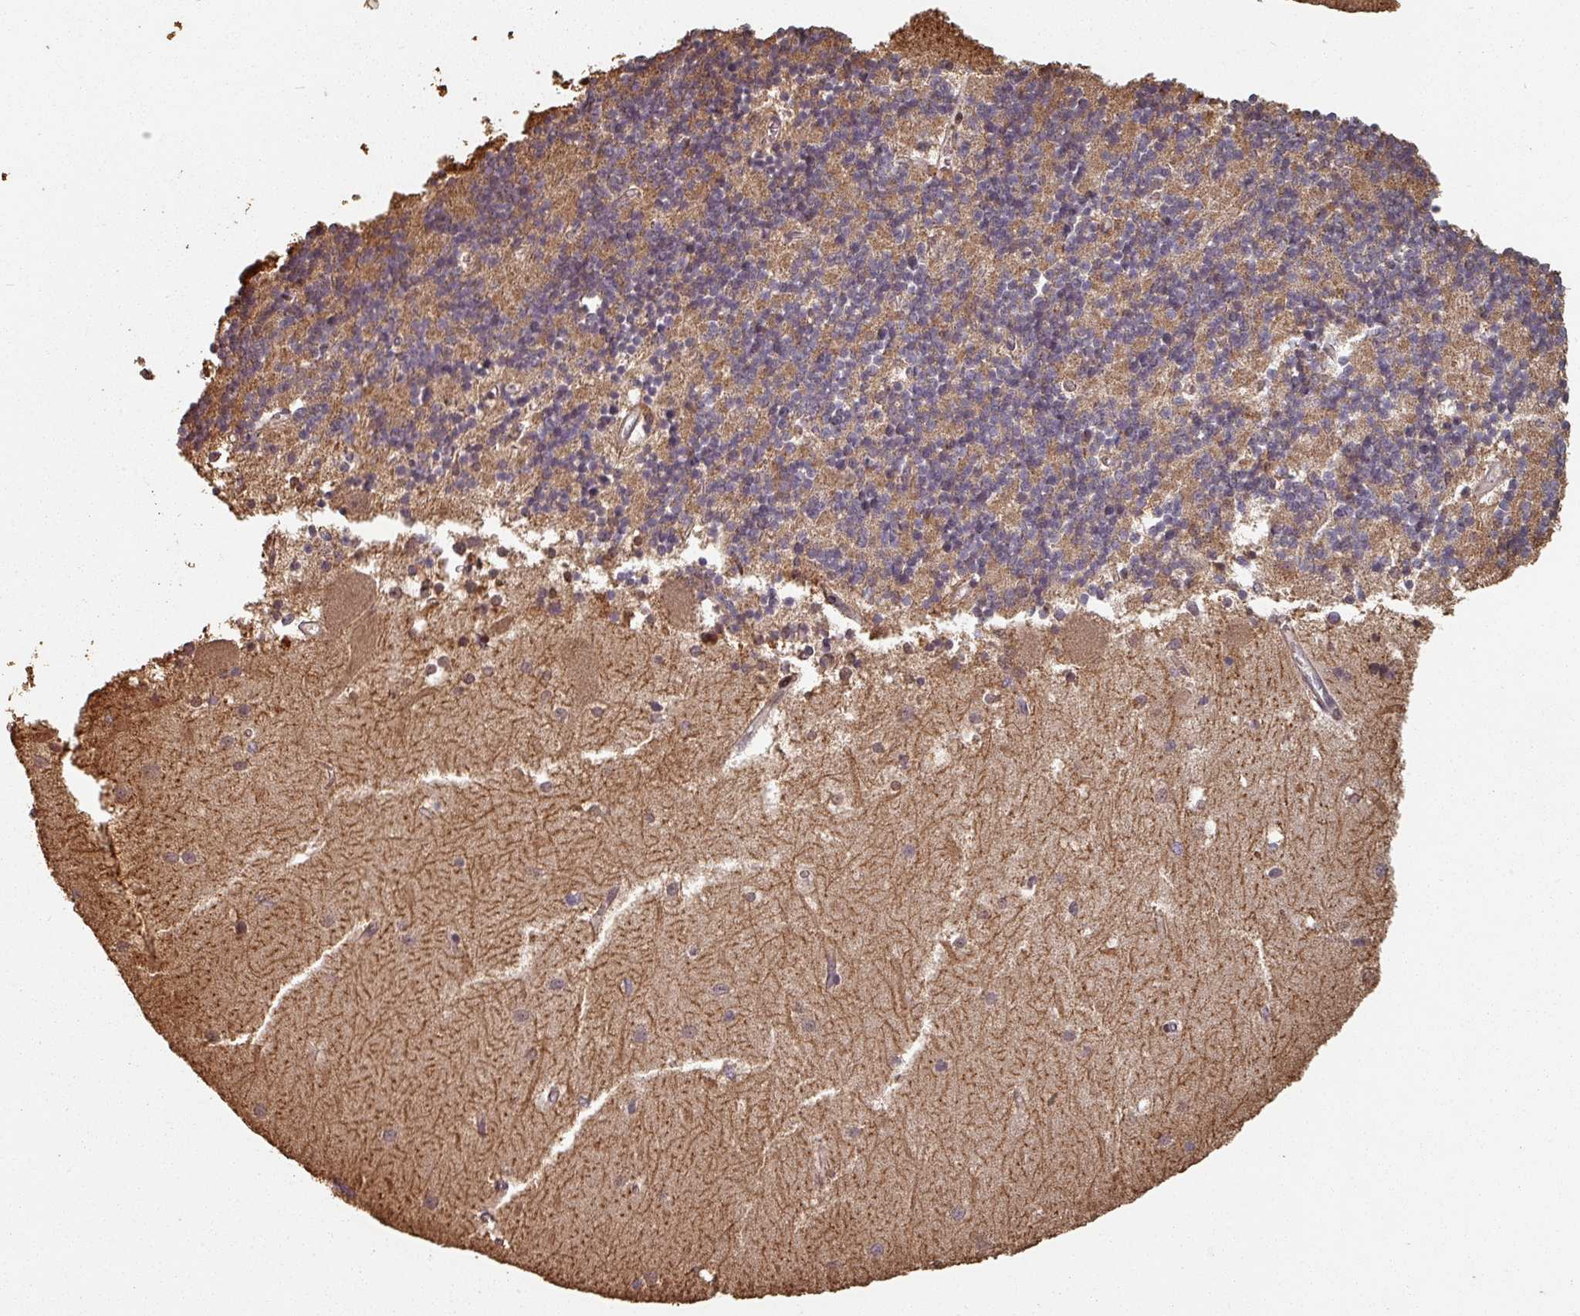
{"staining": {"intensity": "moderate", "quantity": "25%-75%", "location": "cytoplasmic/membranous,nuclear"}, "tissue": "cerebellum", "cell_type": "Cells in granular layer", "image_type": "normal", "snomed": [{"axis": "morphology", "description": "Normal tissue, NOS"}, {"axis": "topography", "description": "Cerebellum"}], "caption": "Immunohistochemistry photomicrograph of unremarkable cerebellum: cerebellum stained using immunohistochemistry displays medium levels of moderate protein expression localized specifically in the cytoplasmic/membranous,nuclear of cells in granular layer, appearing as a cytoplasmic/membranous,nuclear brown color.", "gene": "EID1", "patient": {"sex": "male", "age": 54}}